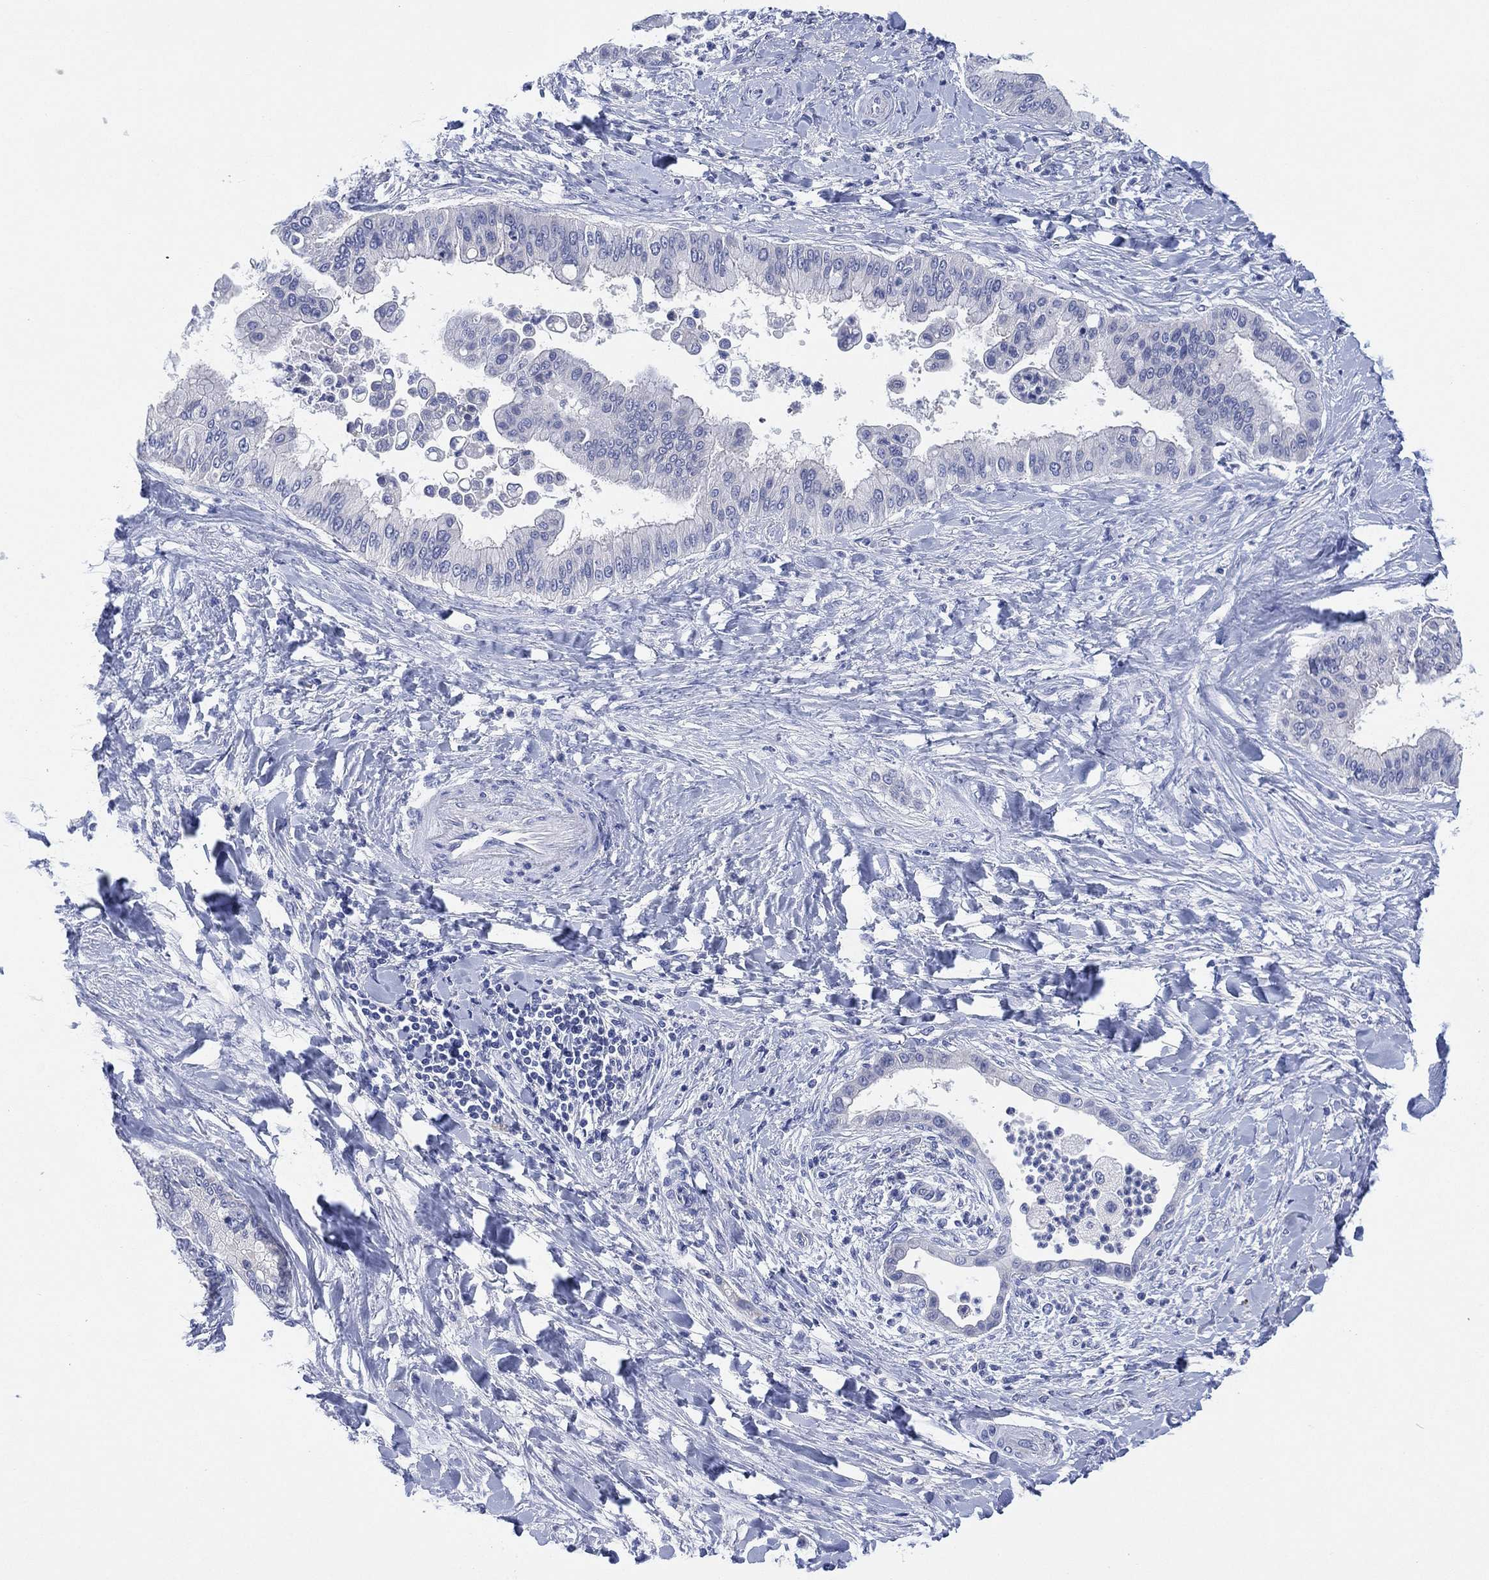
{"staining": {"intensity": "negative", "quantity": "none", "location": "none"}, "tissue": "liver cancer", "cell_type": "Tumor cells", "image_type": "cancer", "snomed": [{"axis": "morphology", "description": "Cholangiocarcinoma"}, {"axis": "topography", "description": "Liver"}], "caption": "IHC histopathology image of neoplastic tissue: human liver cancer stained with DAB (3,3'-diaminobenzidine) demonstrates no significant protein staining in tumor cells.", "gene": "CHRNA3", "patient": {"sex": "female", "age": 54}}